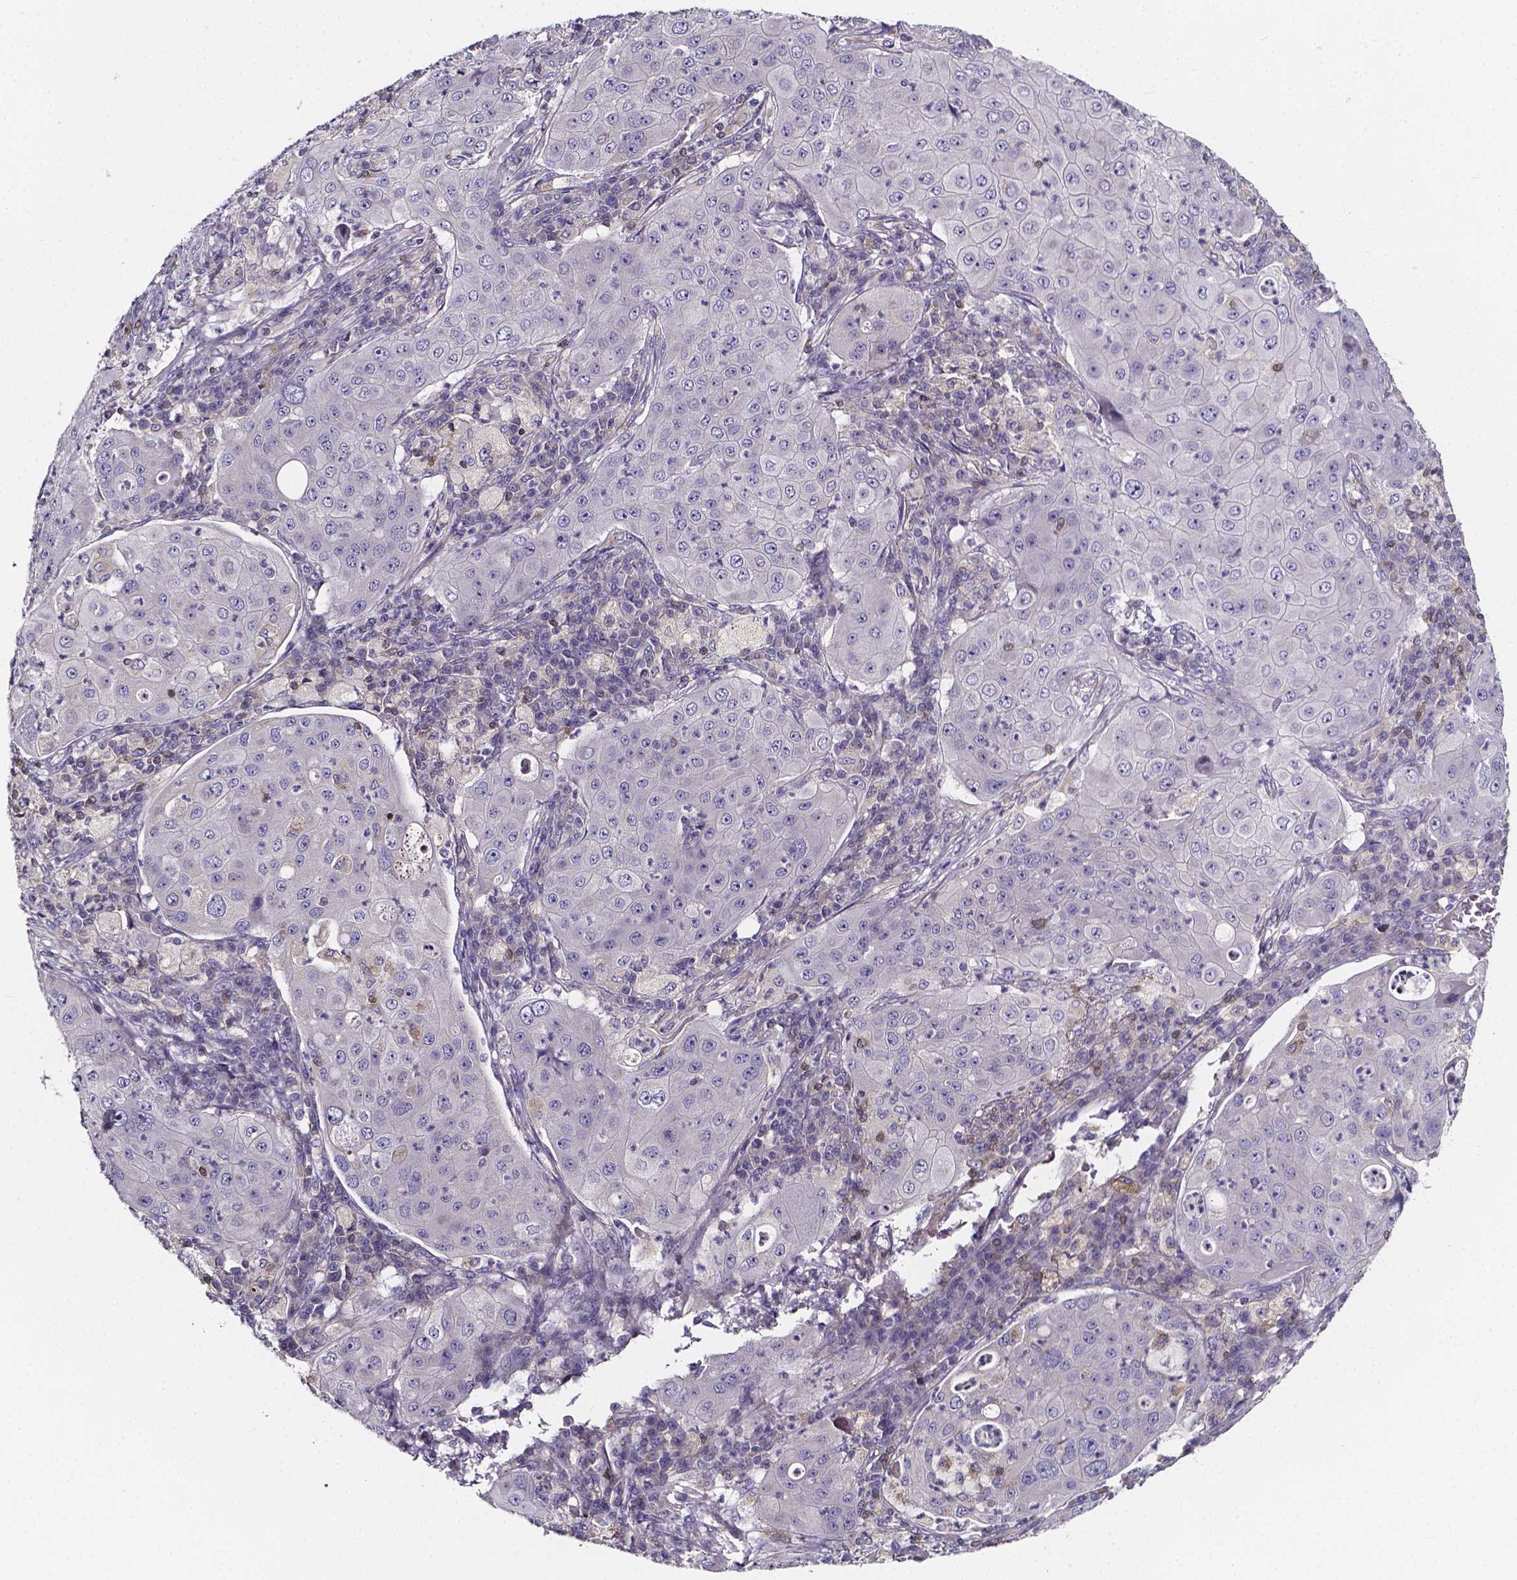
{"staining": {"intensity": "negative", "quantity": "none", "location": "none"}, "tissue": "lung cancer", "cell_type": "Tumor cells", "image_type": "cancer", "snomed": [{"axis": "morphology", "description": "Squamous cell carcinoma, NOS"}, {"axis": "topography", "description": "Lung"}], "caption": "DAB (3,3'-diaminobenzidine) immunohistochemical staining of human lung cancer (squamous cell carcinoma) exhibits no significant expression in tumor cells.", "gene": "THEMIS", "patient": {"sex": "female", "age": 59}}